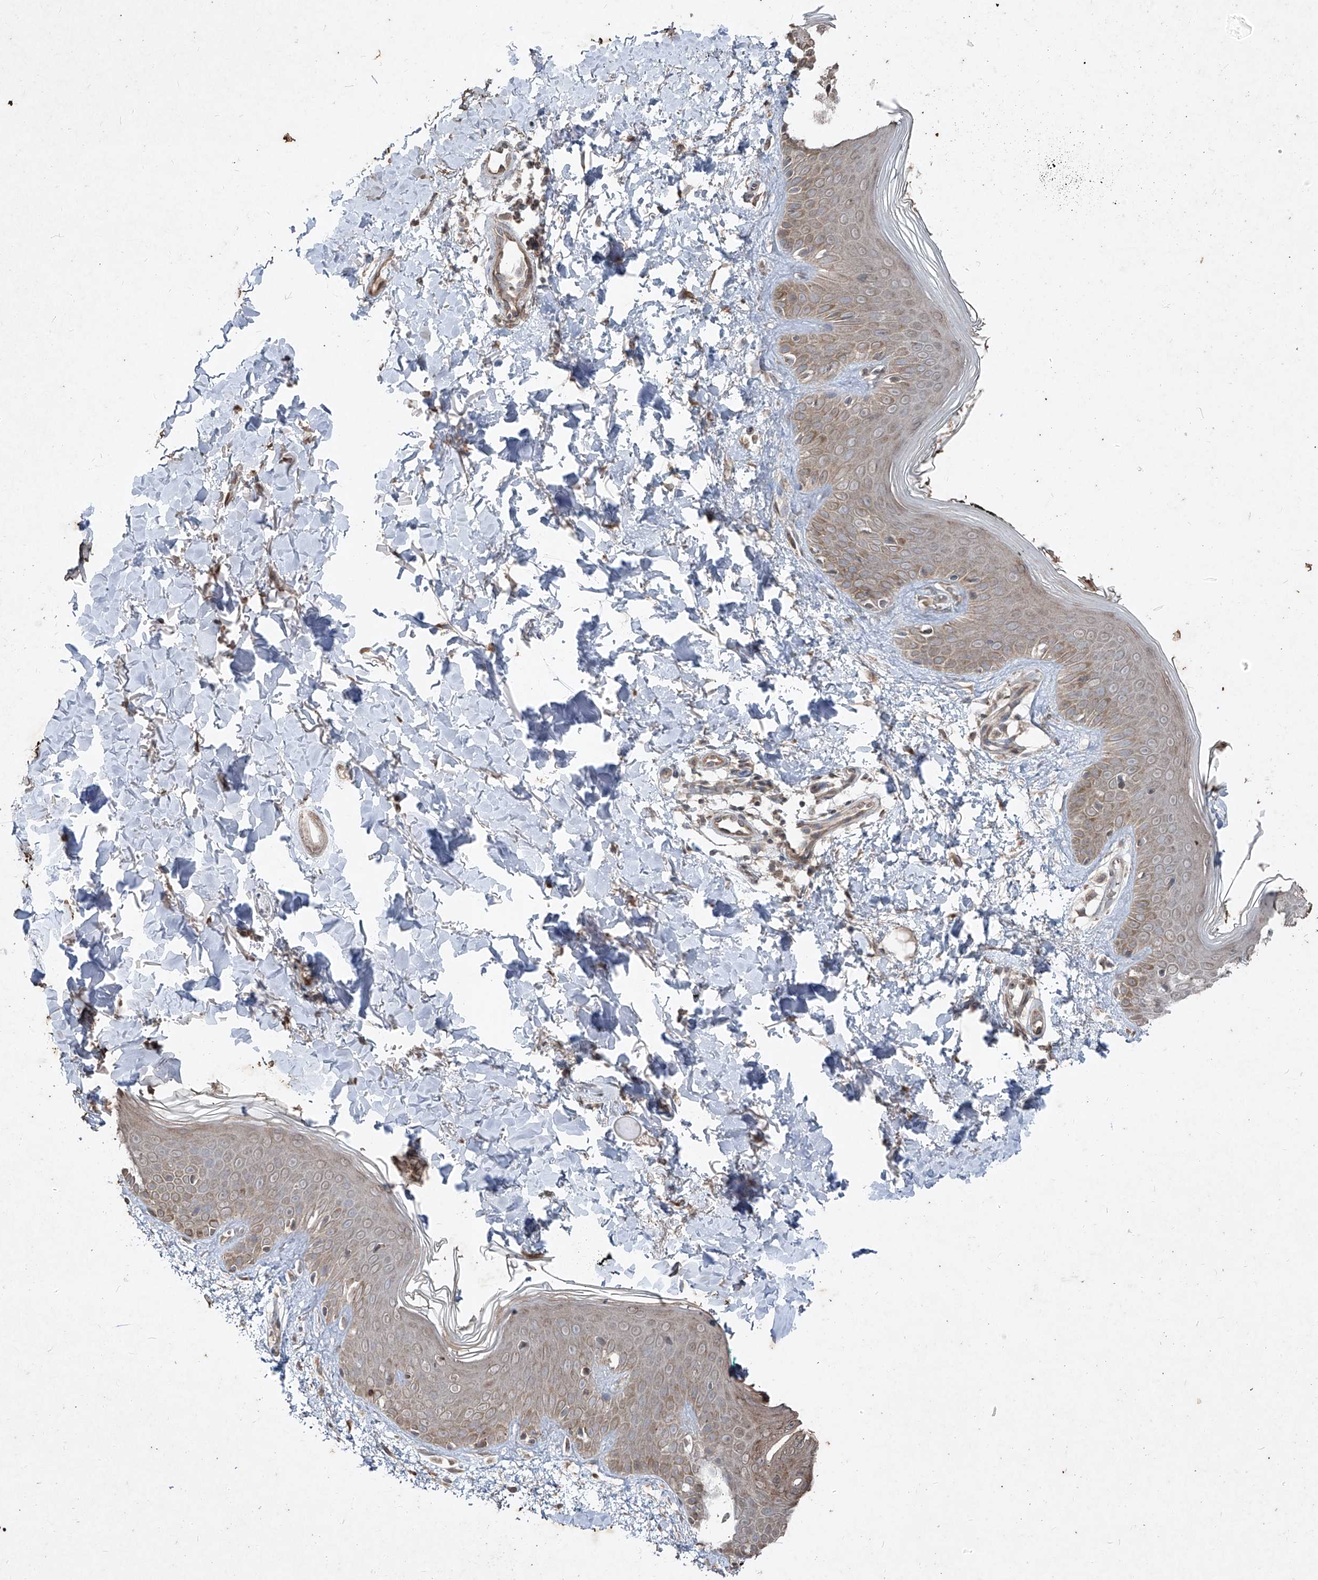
{"staining": {"intensity": "moderate", "quantity": ">75%", "location": "cytoplasmic/membranous"}, "tissue": "skin", "cell_type": "Fibroblasts", "image_type": "normal", "snomed": [{"axis": "morphology", "description": "Normal tissue, NOS"}, {"axis": "topography", "description": "Skin"}], "caption": "Protein staining by immunohistochemistry (IHC) displays moderate cytoplasmic/membranous expression in approximately >75% of fibroblasts in unremarkable skin.", "gene": "ABCD3", "patient": {"sex": "male", "age": 37}}